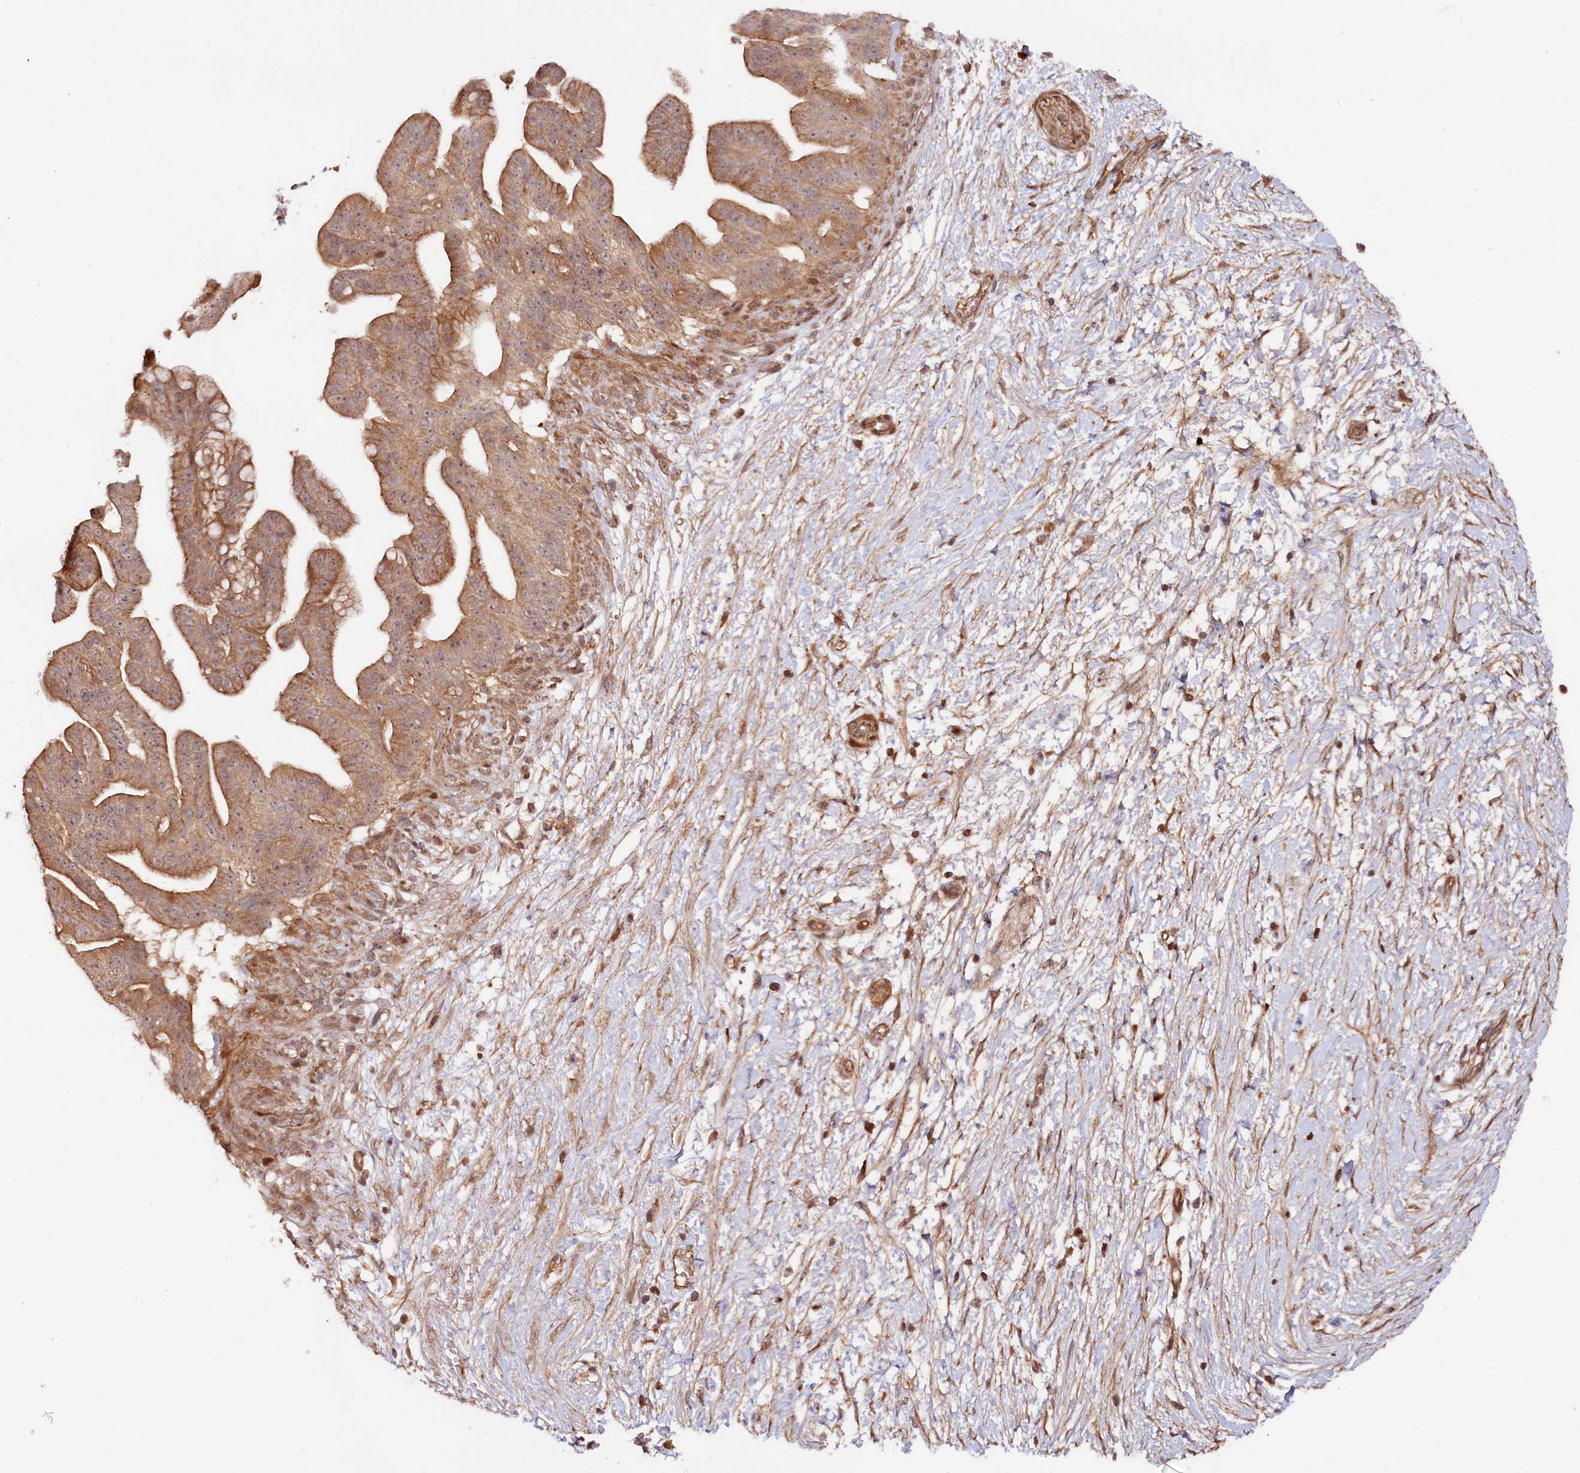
{"staining": {"intensity": "moderate", "quantity": ">75%", "location": "cytoplasmic/membranous"}, "tissue": "pancreatic cancer", "cell_type": "Tumor cells", "image_type": "cancer", "snomed": [{"axis": "morphology", "description": "Adenocarcinoma, NOS"}, {"axis": "topography", "description": "Pancreas"}], "caption": "About >75% of tumor cells in human pancreatic adenocarcinoma reveal moderate cytoplasmic/membranous protein staining as visualized by brown immunohistochemical staining.", "gene": "NEDD1", "patient": {"sex": "male", "age": 68}}